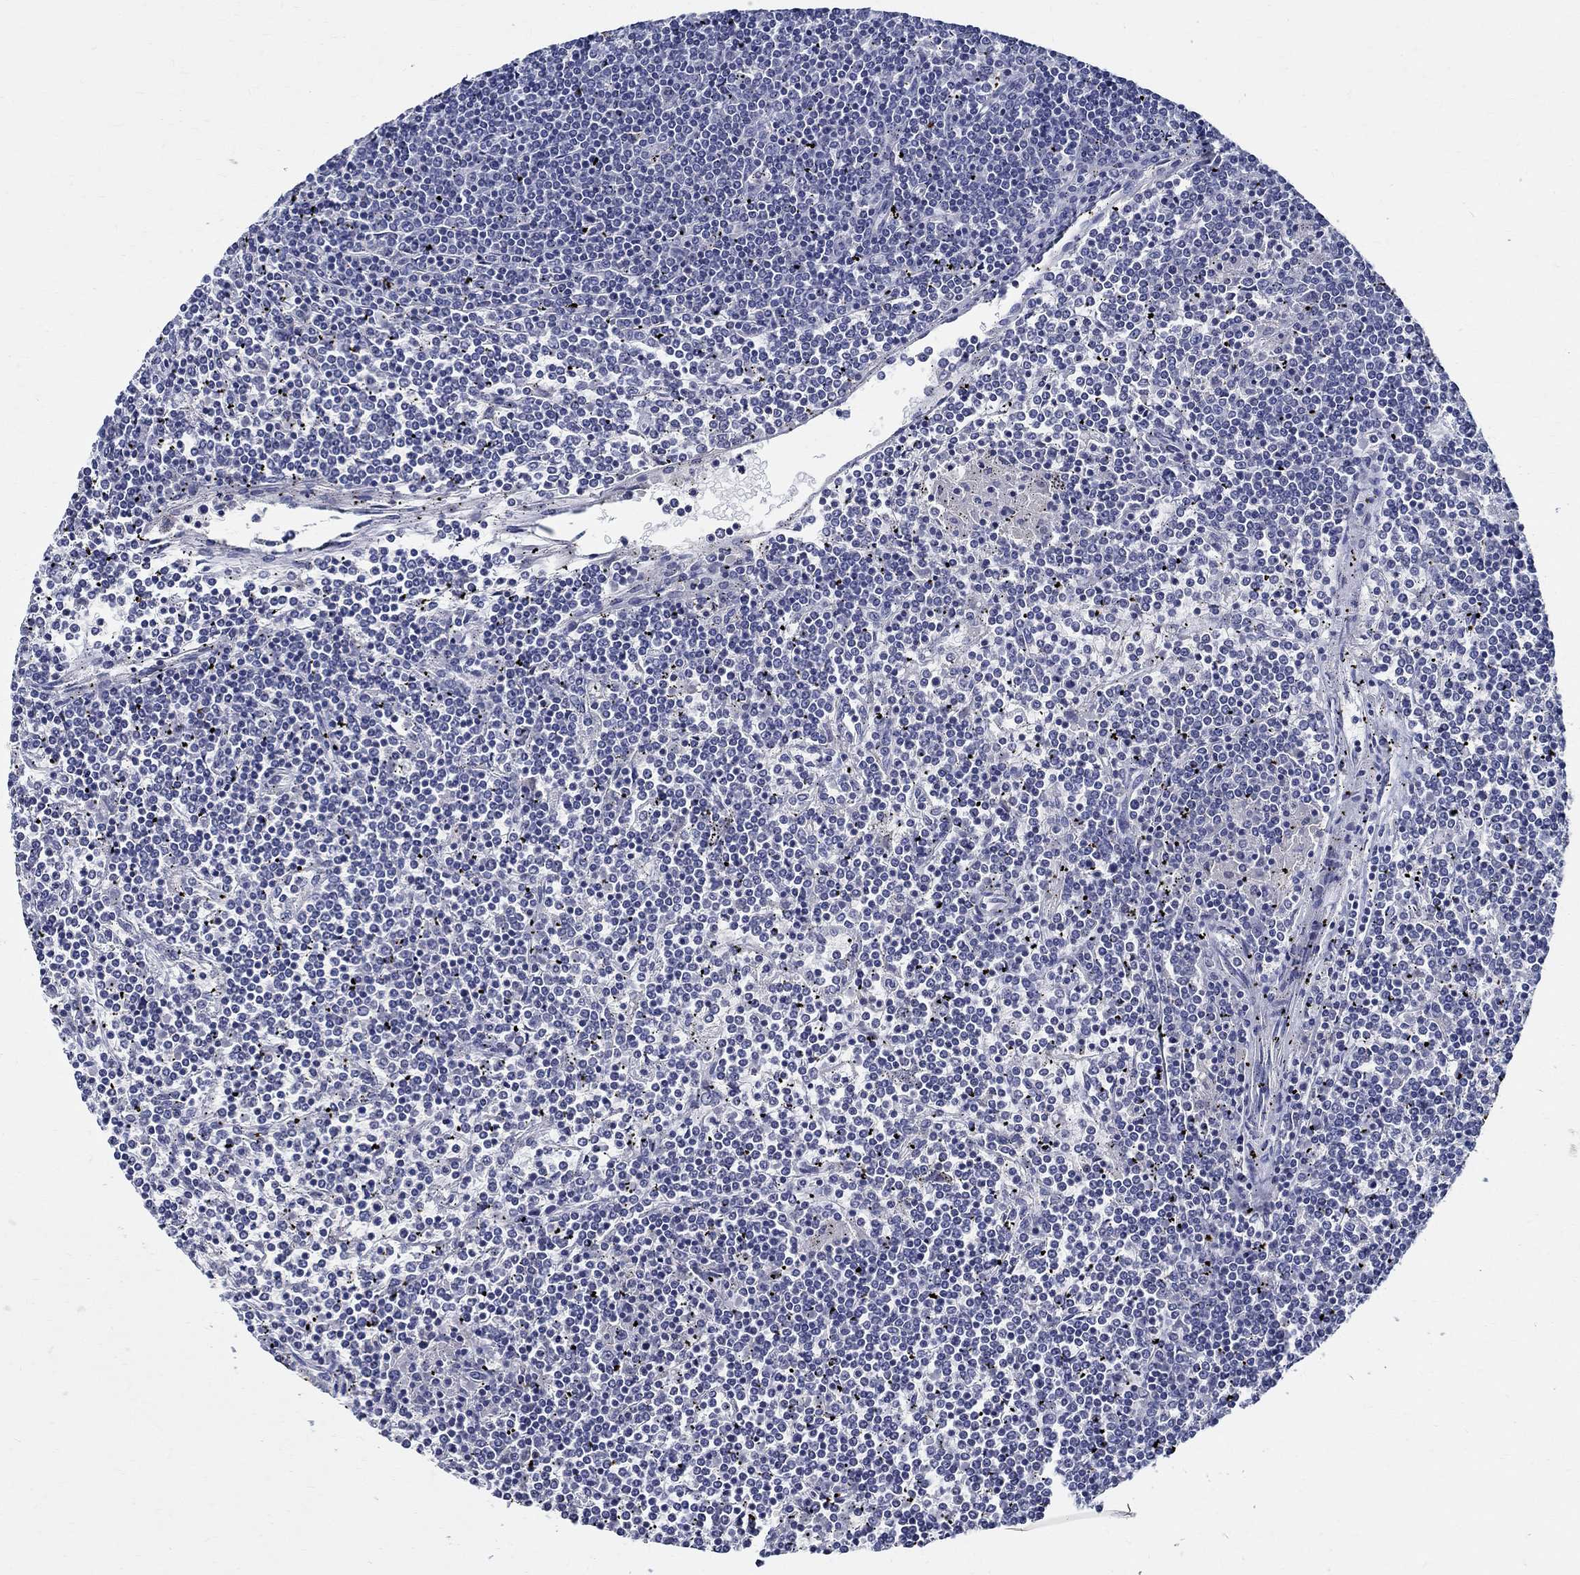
{"staining": {"intensity": "negative", "quantity": "none", "location": "none"}, "tissue": "lymphoma", "cell_type": "Tumor cells", "image_type": "cancer", "snomed": [{"axis": "morphology", "description": "Malignant lymphoma, non-Hodgkin's type, Low grade"}, {"axis": "topography", "description": "Spleen"}], "caption": "An IHC micrograph of lymphoma is shown. There is no staining in tumor cells of lymphoma.", "gene": "CETN1", "patient": {"sex": "female", "age": 19}}